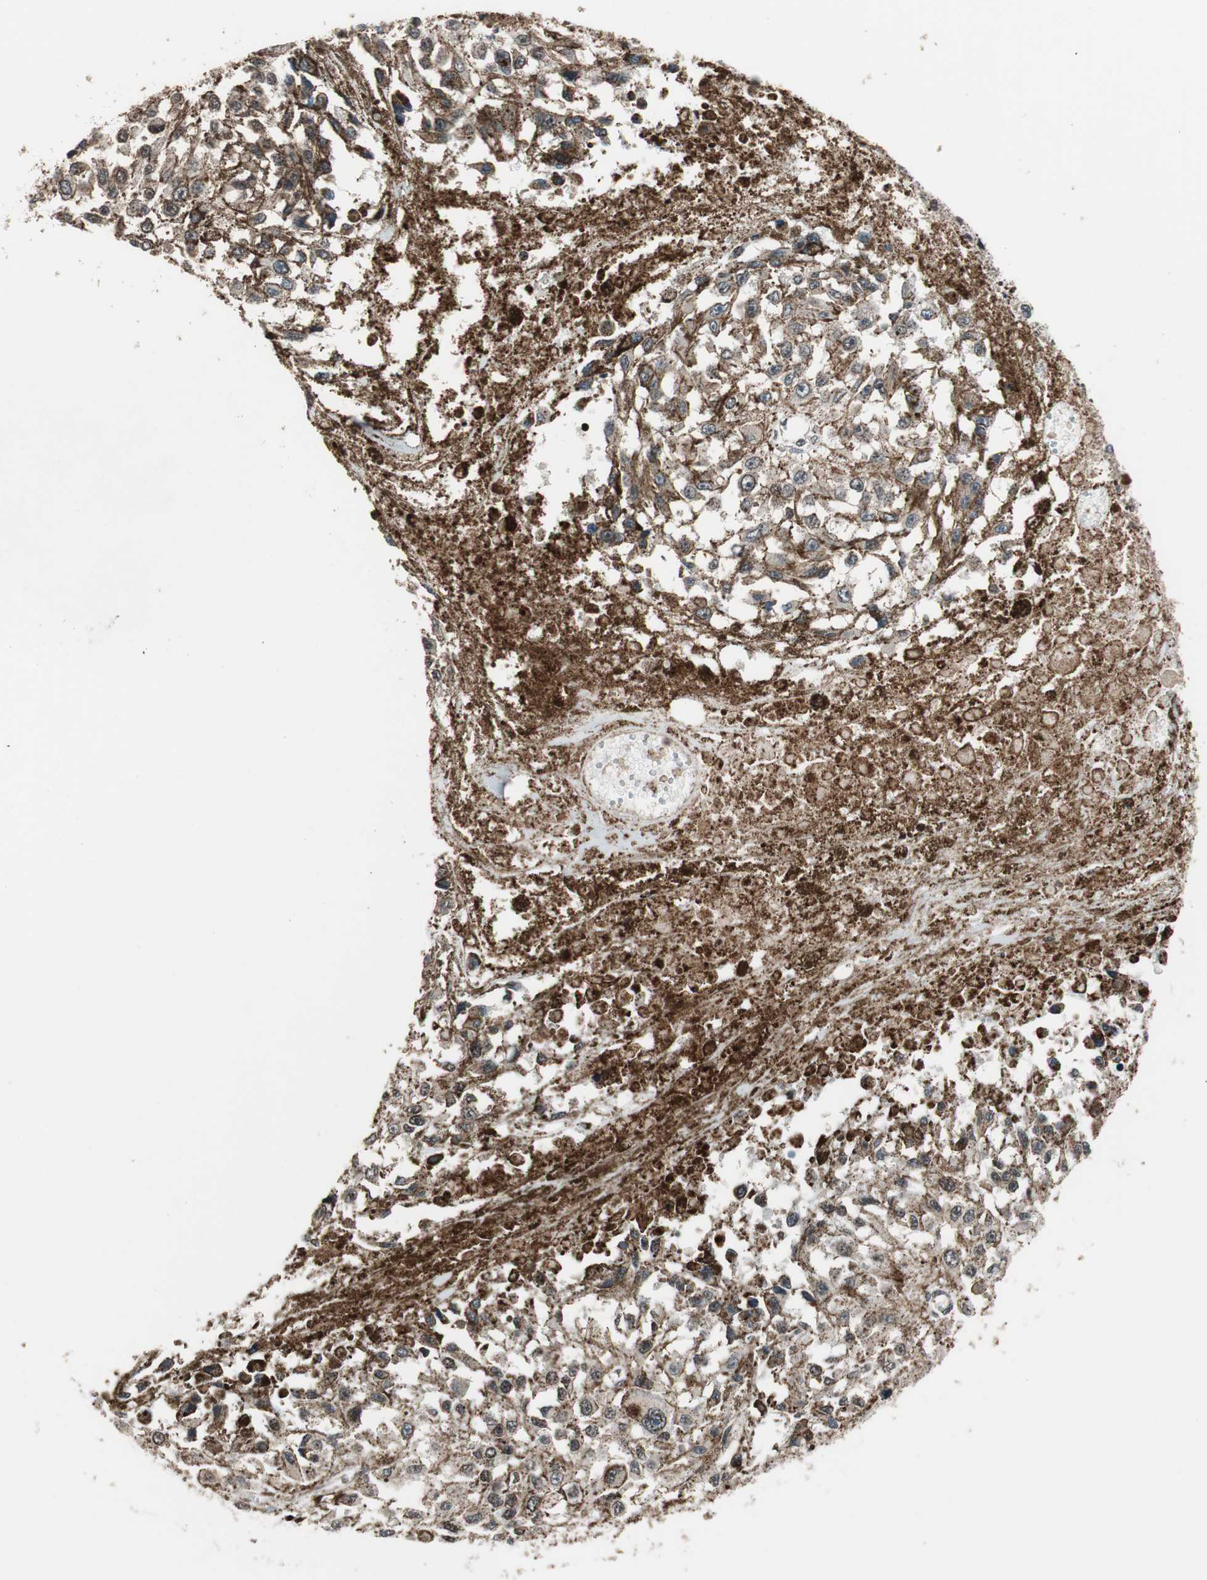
{"staining": {"intensity": "weak", "quantity": ">75%", "location": "cytoplasmic/membranous"}, "tissue": "melanoma", "cell_type": "Tumor cells", "image_type": "cancer", "snomed": [{"axis": "morphology", "description": "Malignant melanoma, Metastatic site"}, {"axis": "topography", "description": "Lymph node"}], "caption": "Immunohistochemical staining of malignant melanoma (metastatic site) demonstrates low levels of weak cytoplasmic/membranous positivity in approximately >75% of tumor cells.", "gene": "RFC1", "patient": {"sex": "male", "age": 59}}